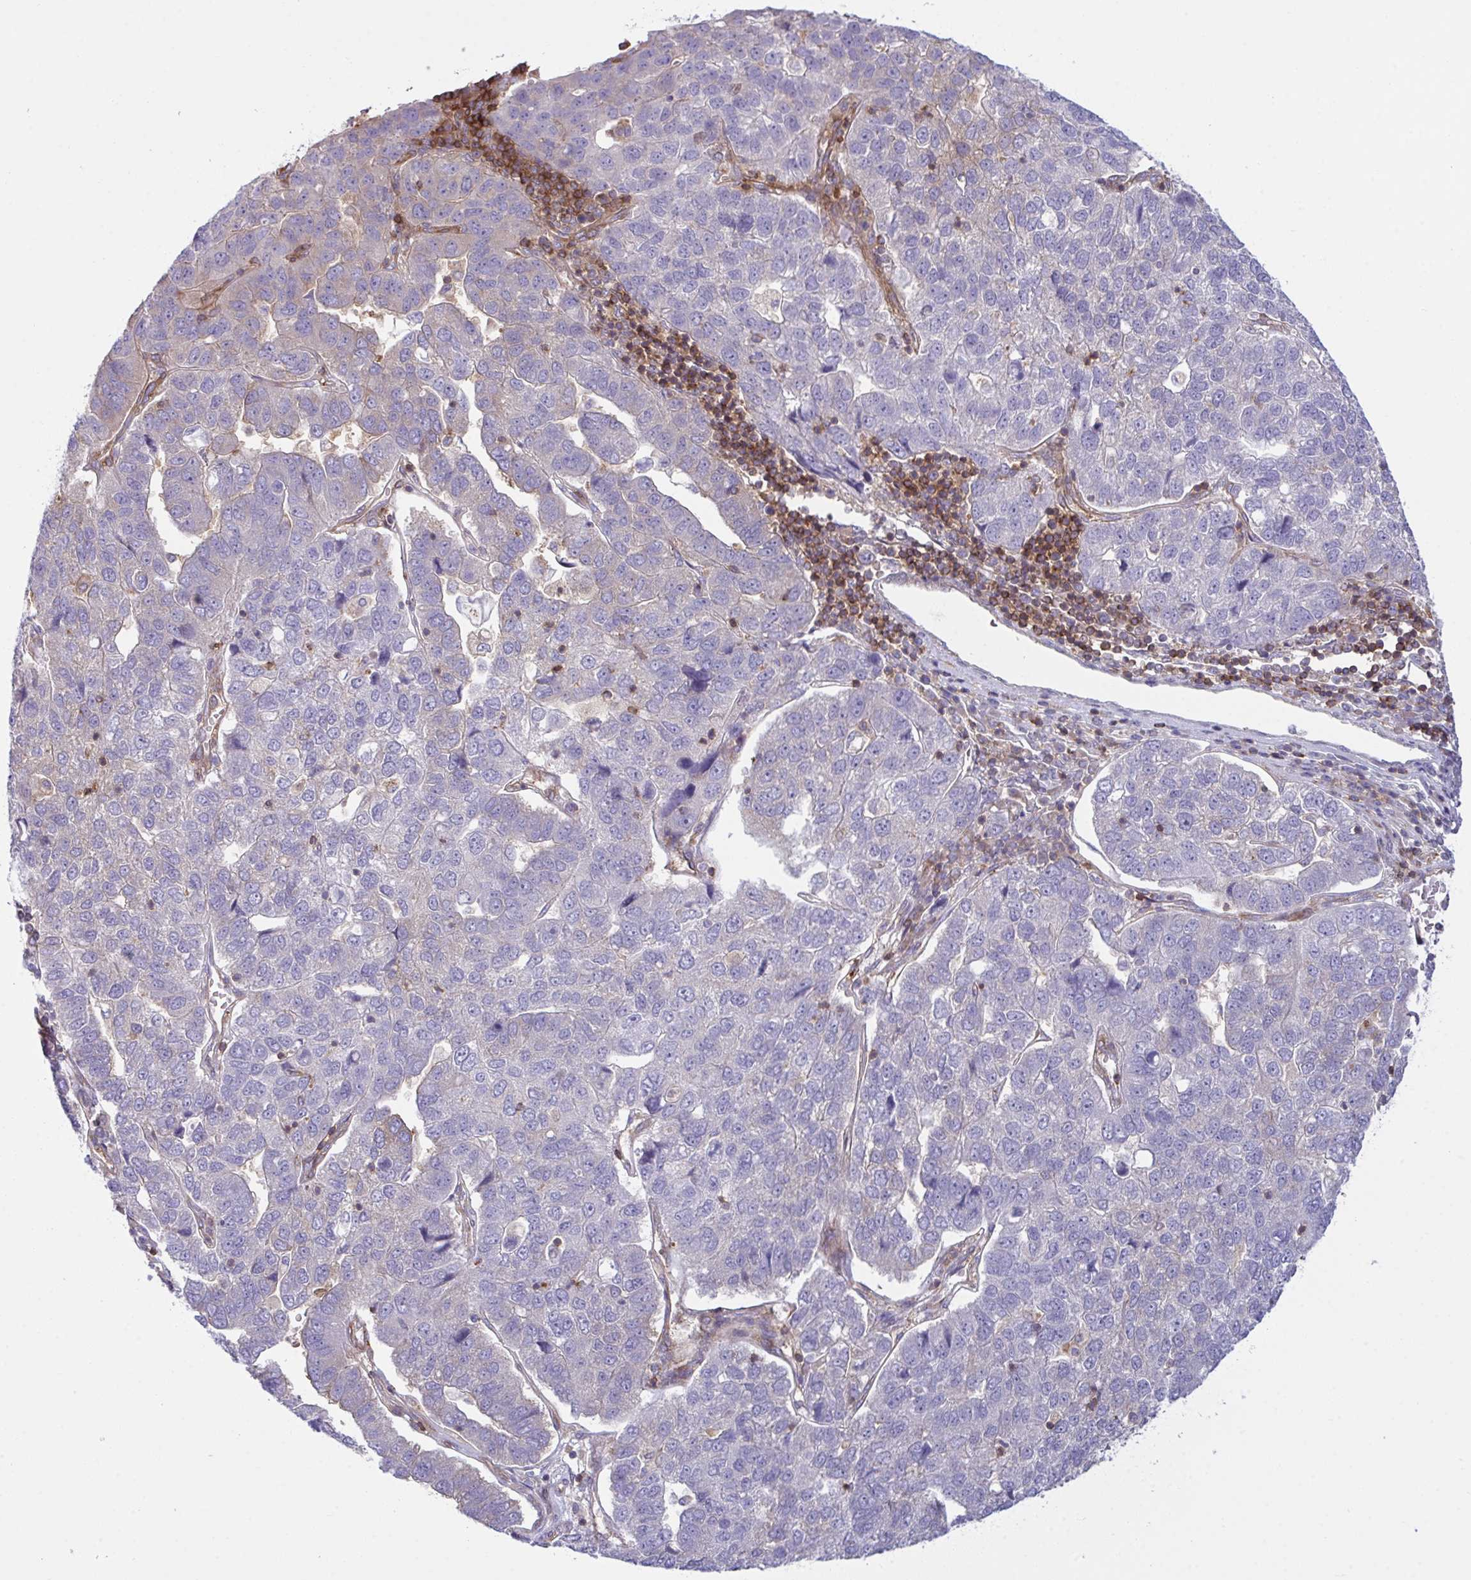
{"staining": {"intensity": "negative", "quantity": "none", "location": "none"}, "tissue": "pancreatic cancer", "cell_type": "Tumor cells", "image_type": "cancer", "snomed": [{"axis": "morphology", "description": "Adenocarcinoma, NOS"}, {"axis": "topography", "description": "Pancreas"}], "caption": "High power microscopy histopathology image of an immunohistochemistry (IHC) histopathology image of adenocarcinoma (pancreatic), revealing no significant expression in tumor cells.", "gene": "TSC22D3", "patient": {"sex": "female", "age": 61}}